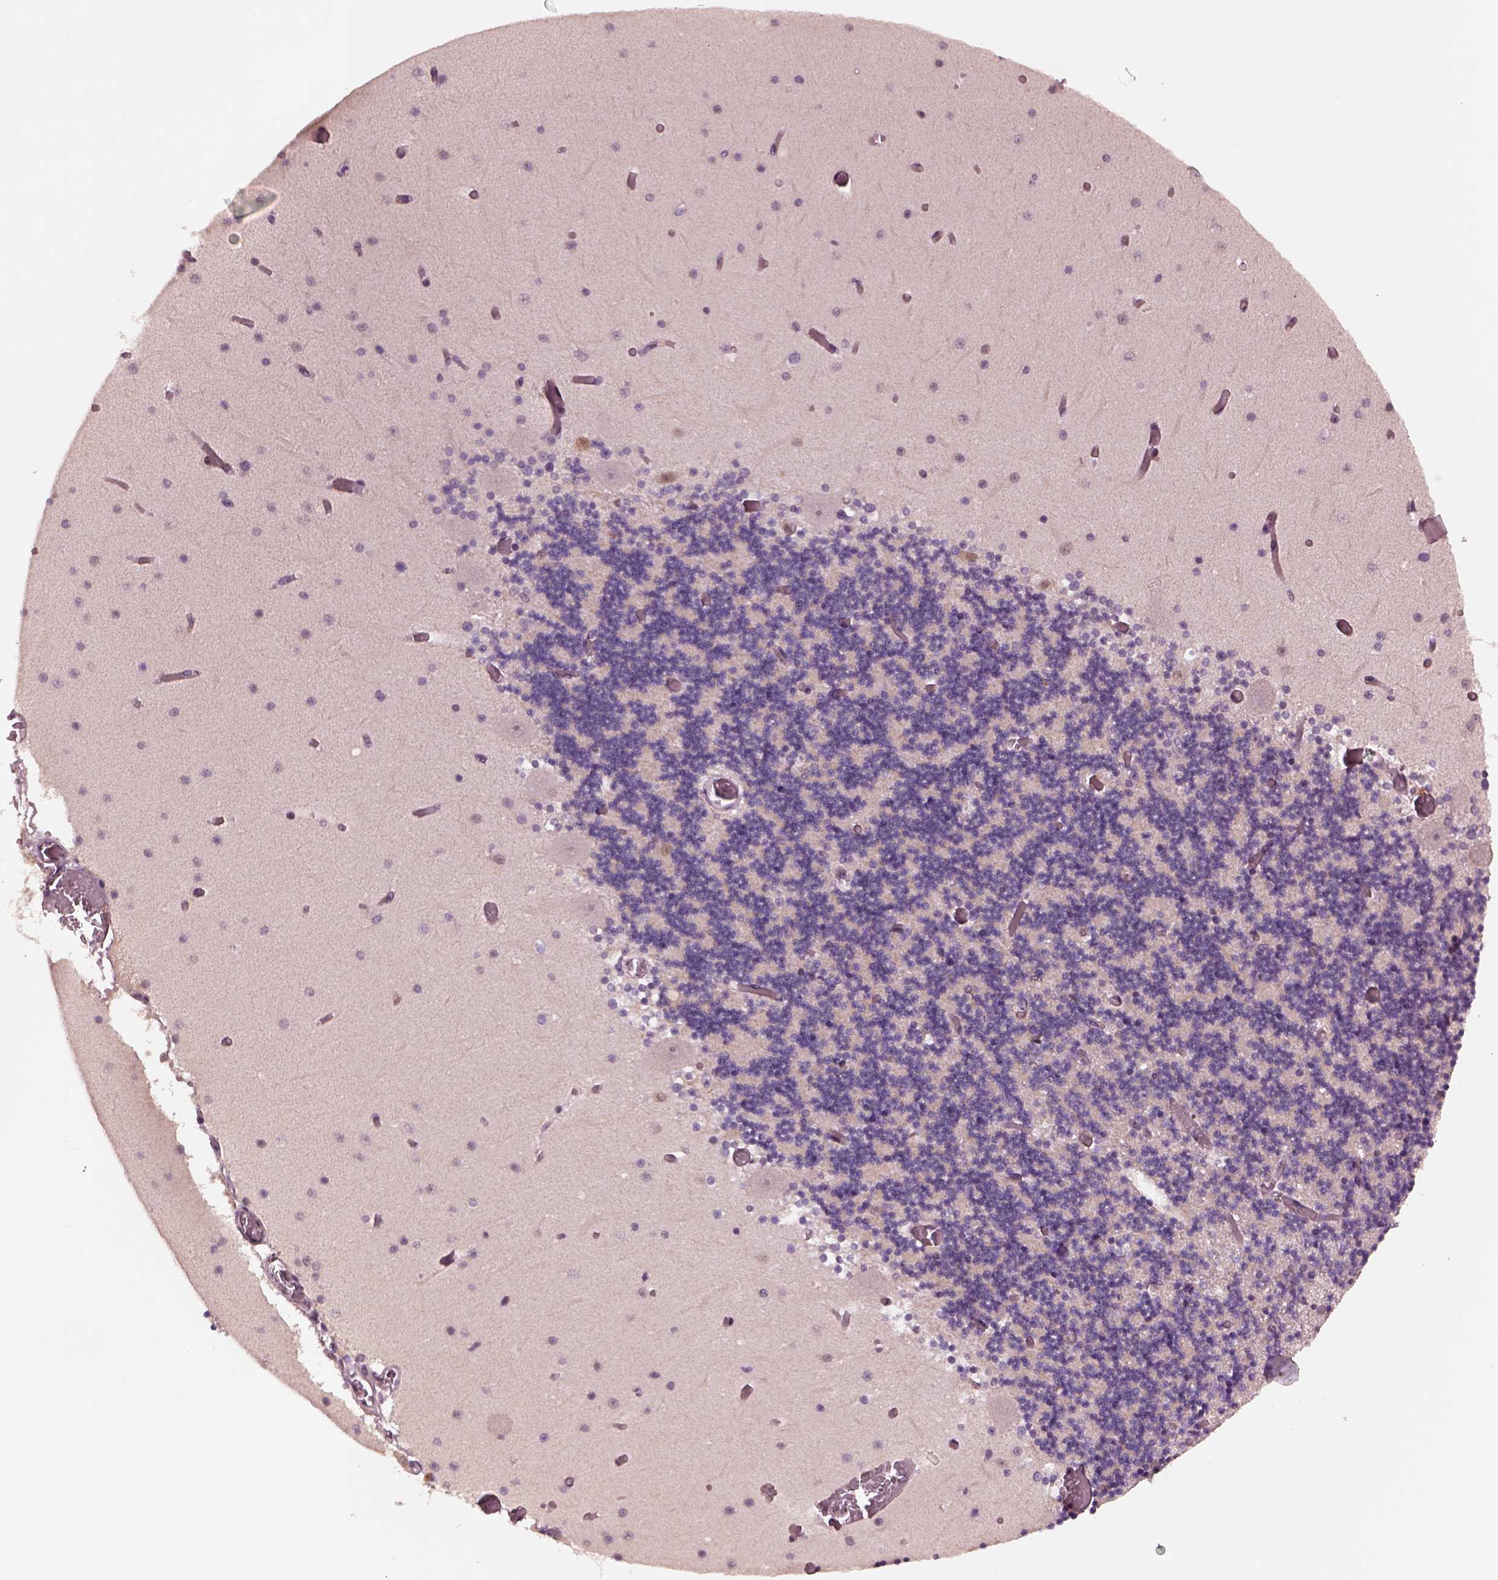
{"staining": {"intensity": "negative", "quantity": "none", "location": "none"}, "tissue": "cerebellum", "cell_type": "Cells in granular layer", "image_type": "normal", "snomed": [{"axis": "morphology", "description": "Normal tissue, NOS"}, {"axis": "topography", "description": "Cerebellum"}], "caption": "Immunohistochemistry (IHC) histopathology image of normal human cerebellum stained for a protein (brown), which displays no staining in cells in granular layer.", "gene": "NAP1L5", "patient": {"sex": "female", "age": 28}}